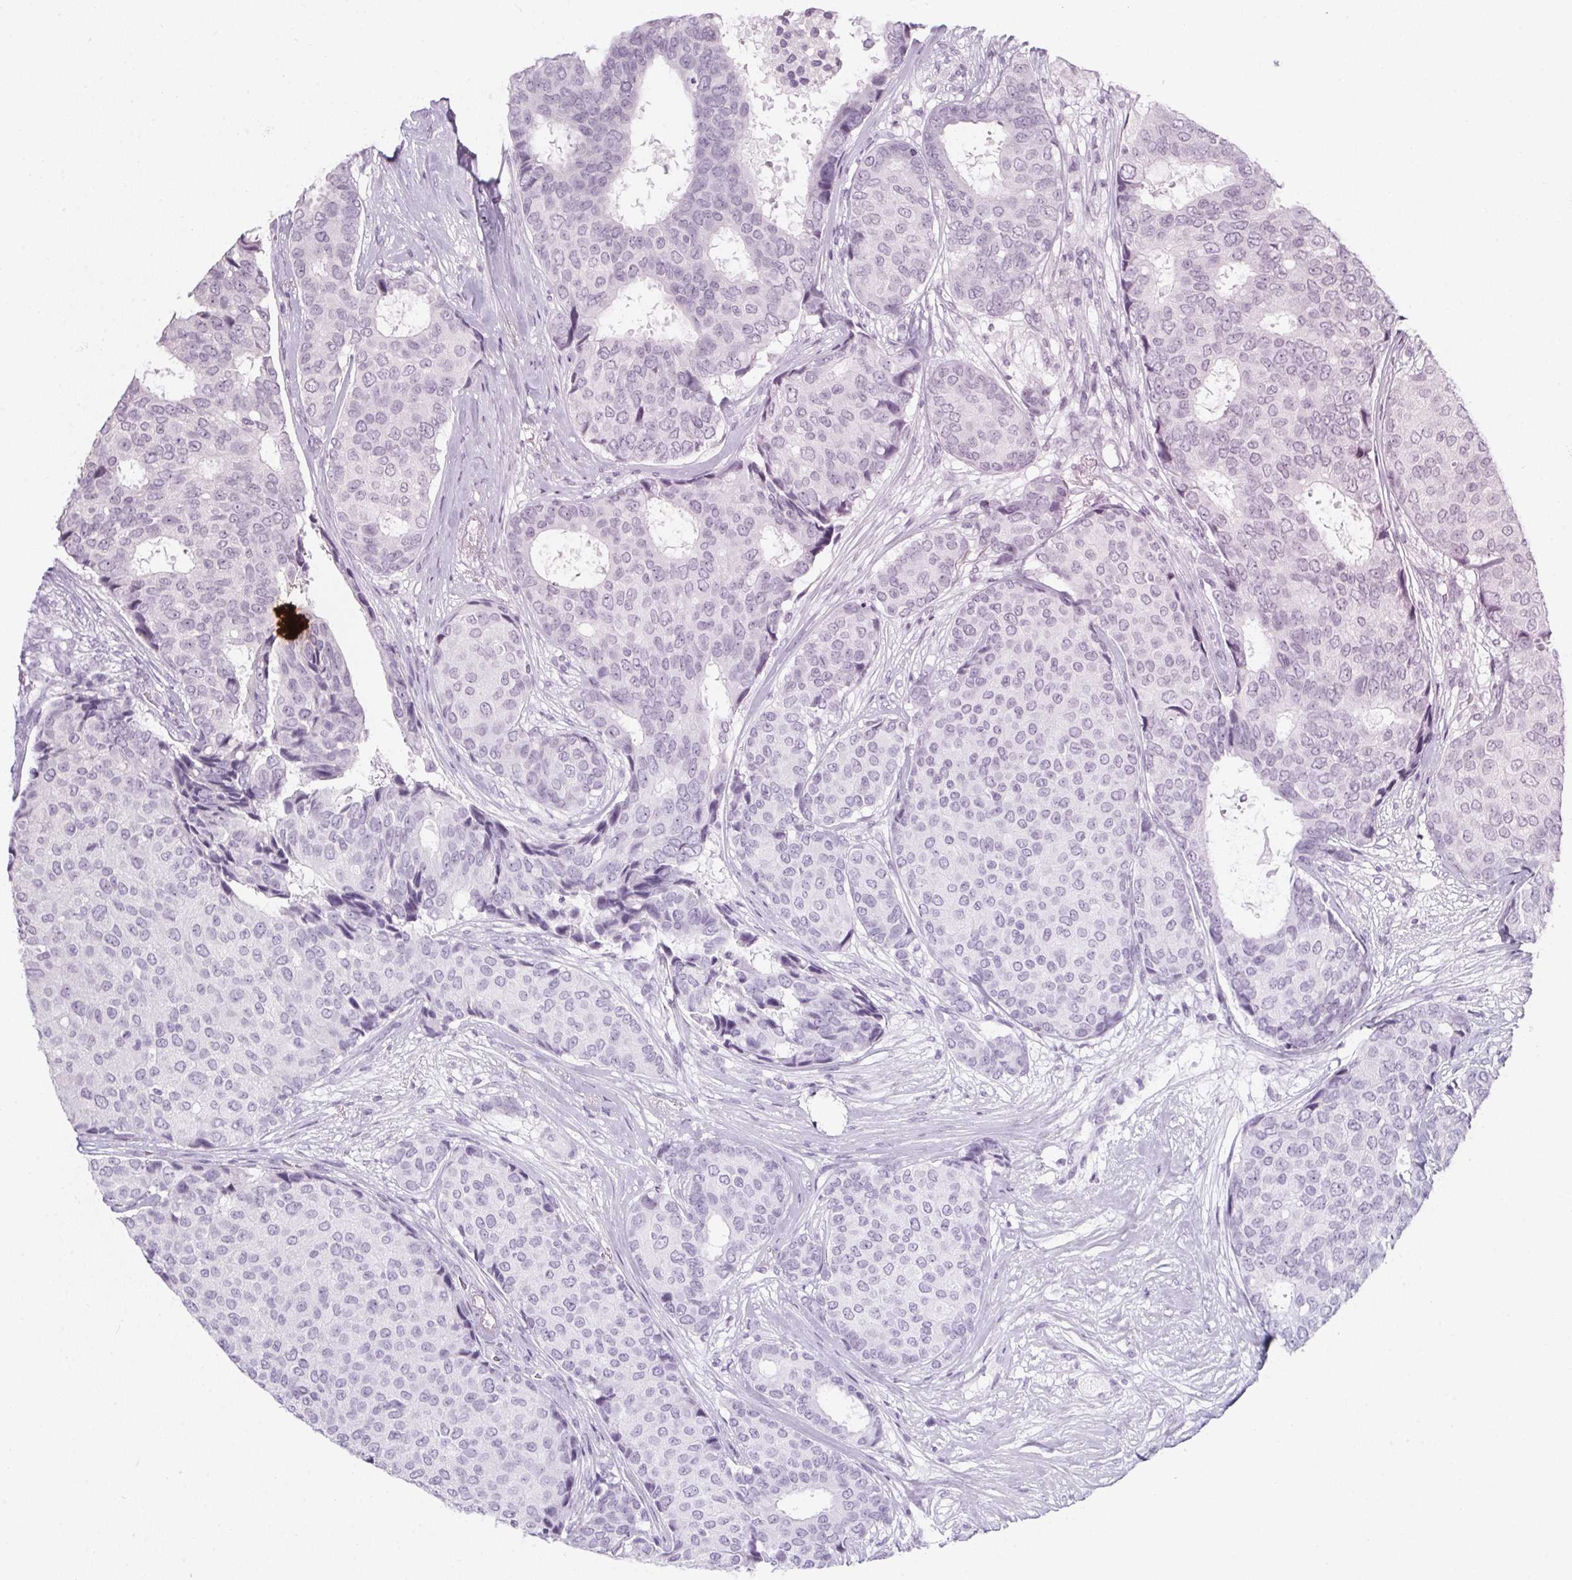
{"staining": {"intensity": "negative", "quantity": "none", "location": "none"}, "tissue": "breast cancer", "cell_type": "Tumor cells", "image_type": "cancer", "snomed": [{"axis": "morphology", "description": "Duct carcinoma"}, {"axis": "topography", "description": "Breast"}], "caption": "There is no significant staining in tumor cells of invasive ductal carcinoma (breast).", "gene": "TMEM72", "patient": {"sex": "female", "age": 75}}